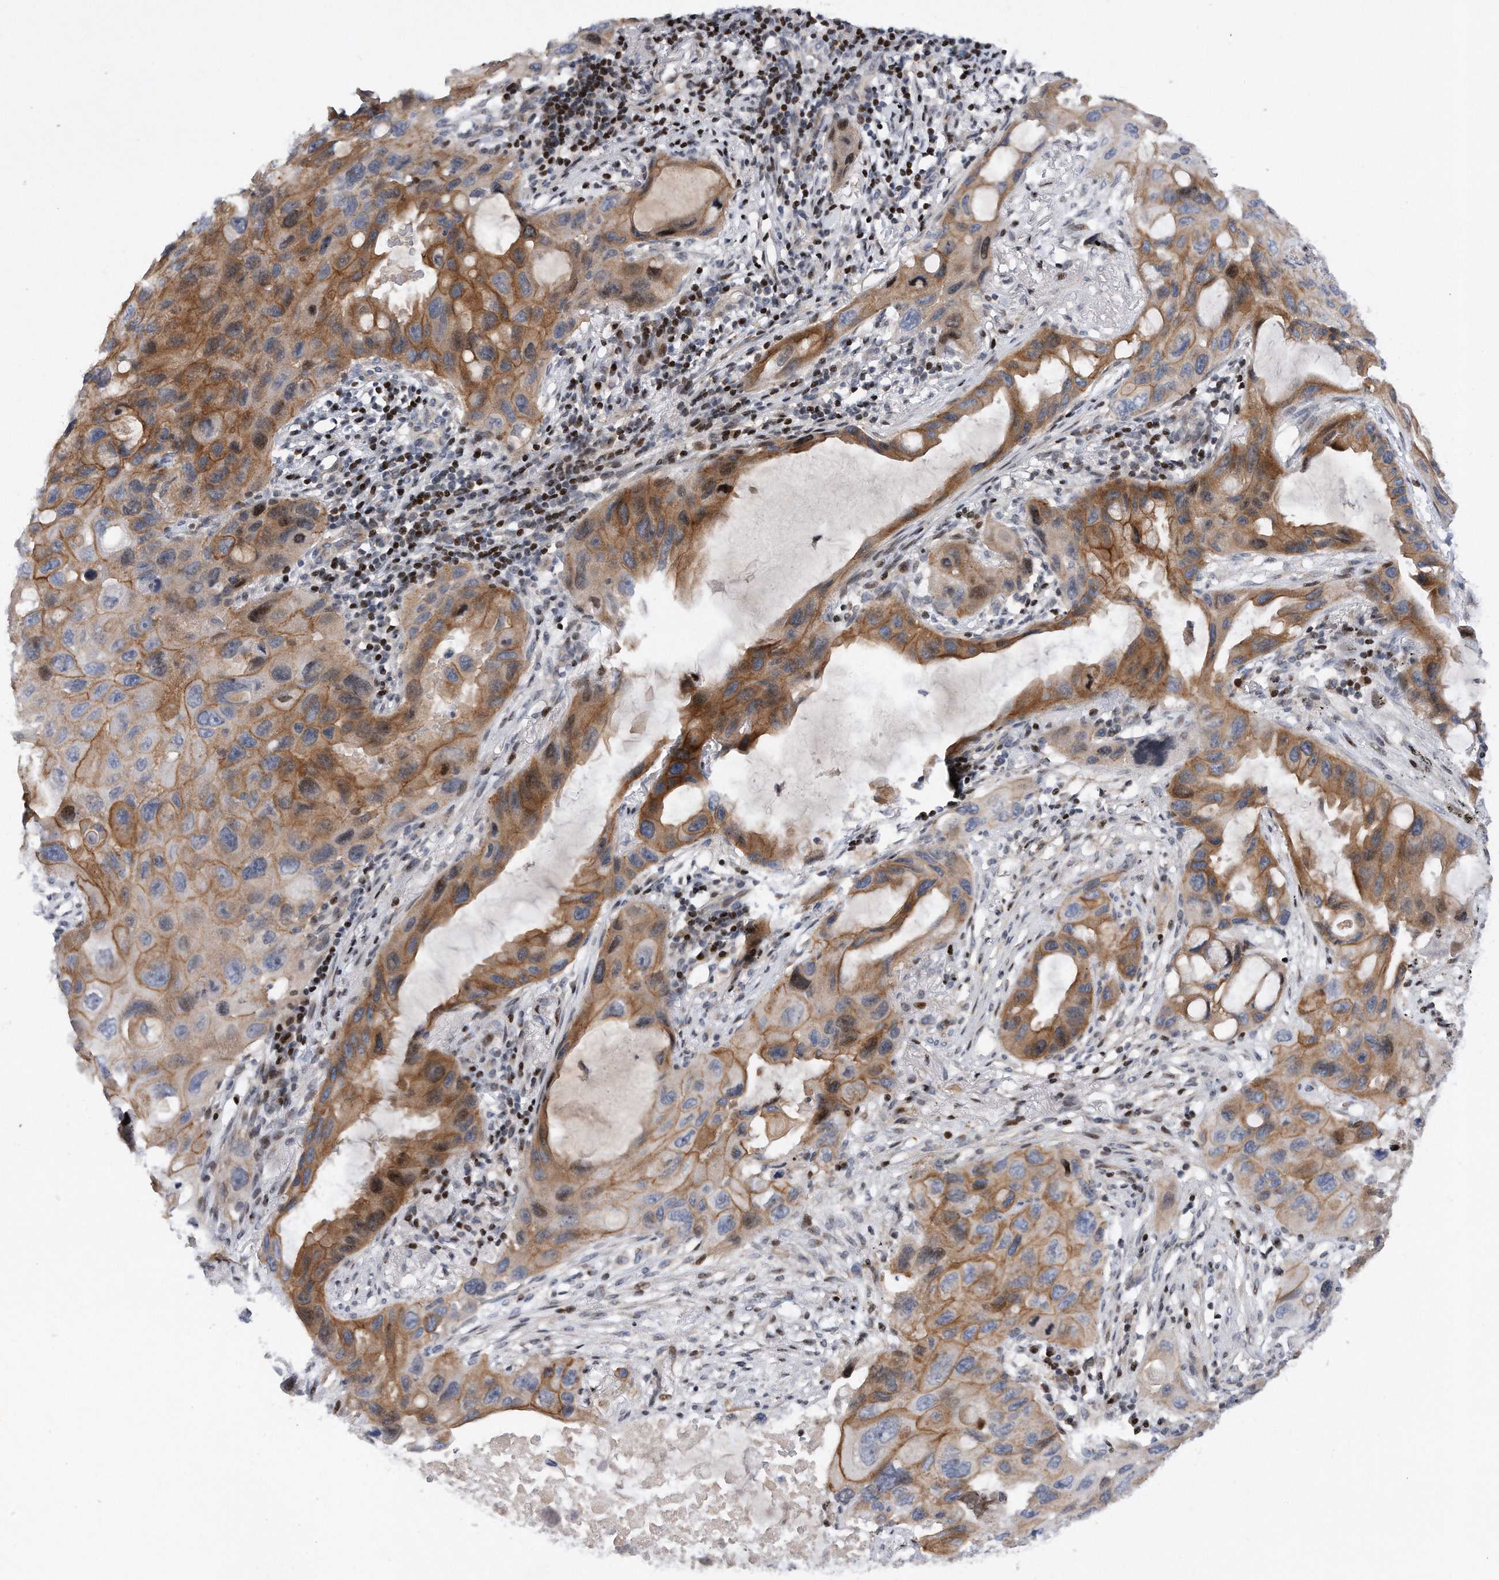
{"staining": {"intensity": "strong", "quantity": "25%-75%", "location": "cytoplasmic/membranous"}, "tissue": "lung cancer", "cell_type": "Tumor cells", "image_type": "cancer", "snomed": [{"axis": "morphology", "description": "Squamous cell carcinoma, NOS"}, {"axis": "topography", "description": "Lung"}], "caption": "This is an image of immunohistochemistry (IHC) staining of lung cancer, which shows strong positivity in the cytoplasmic/membranous of tumor cells.", "gene": "CDH12", "patient": {"sex": "female", "age": 73}}